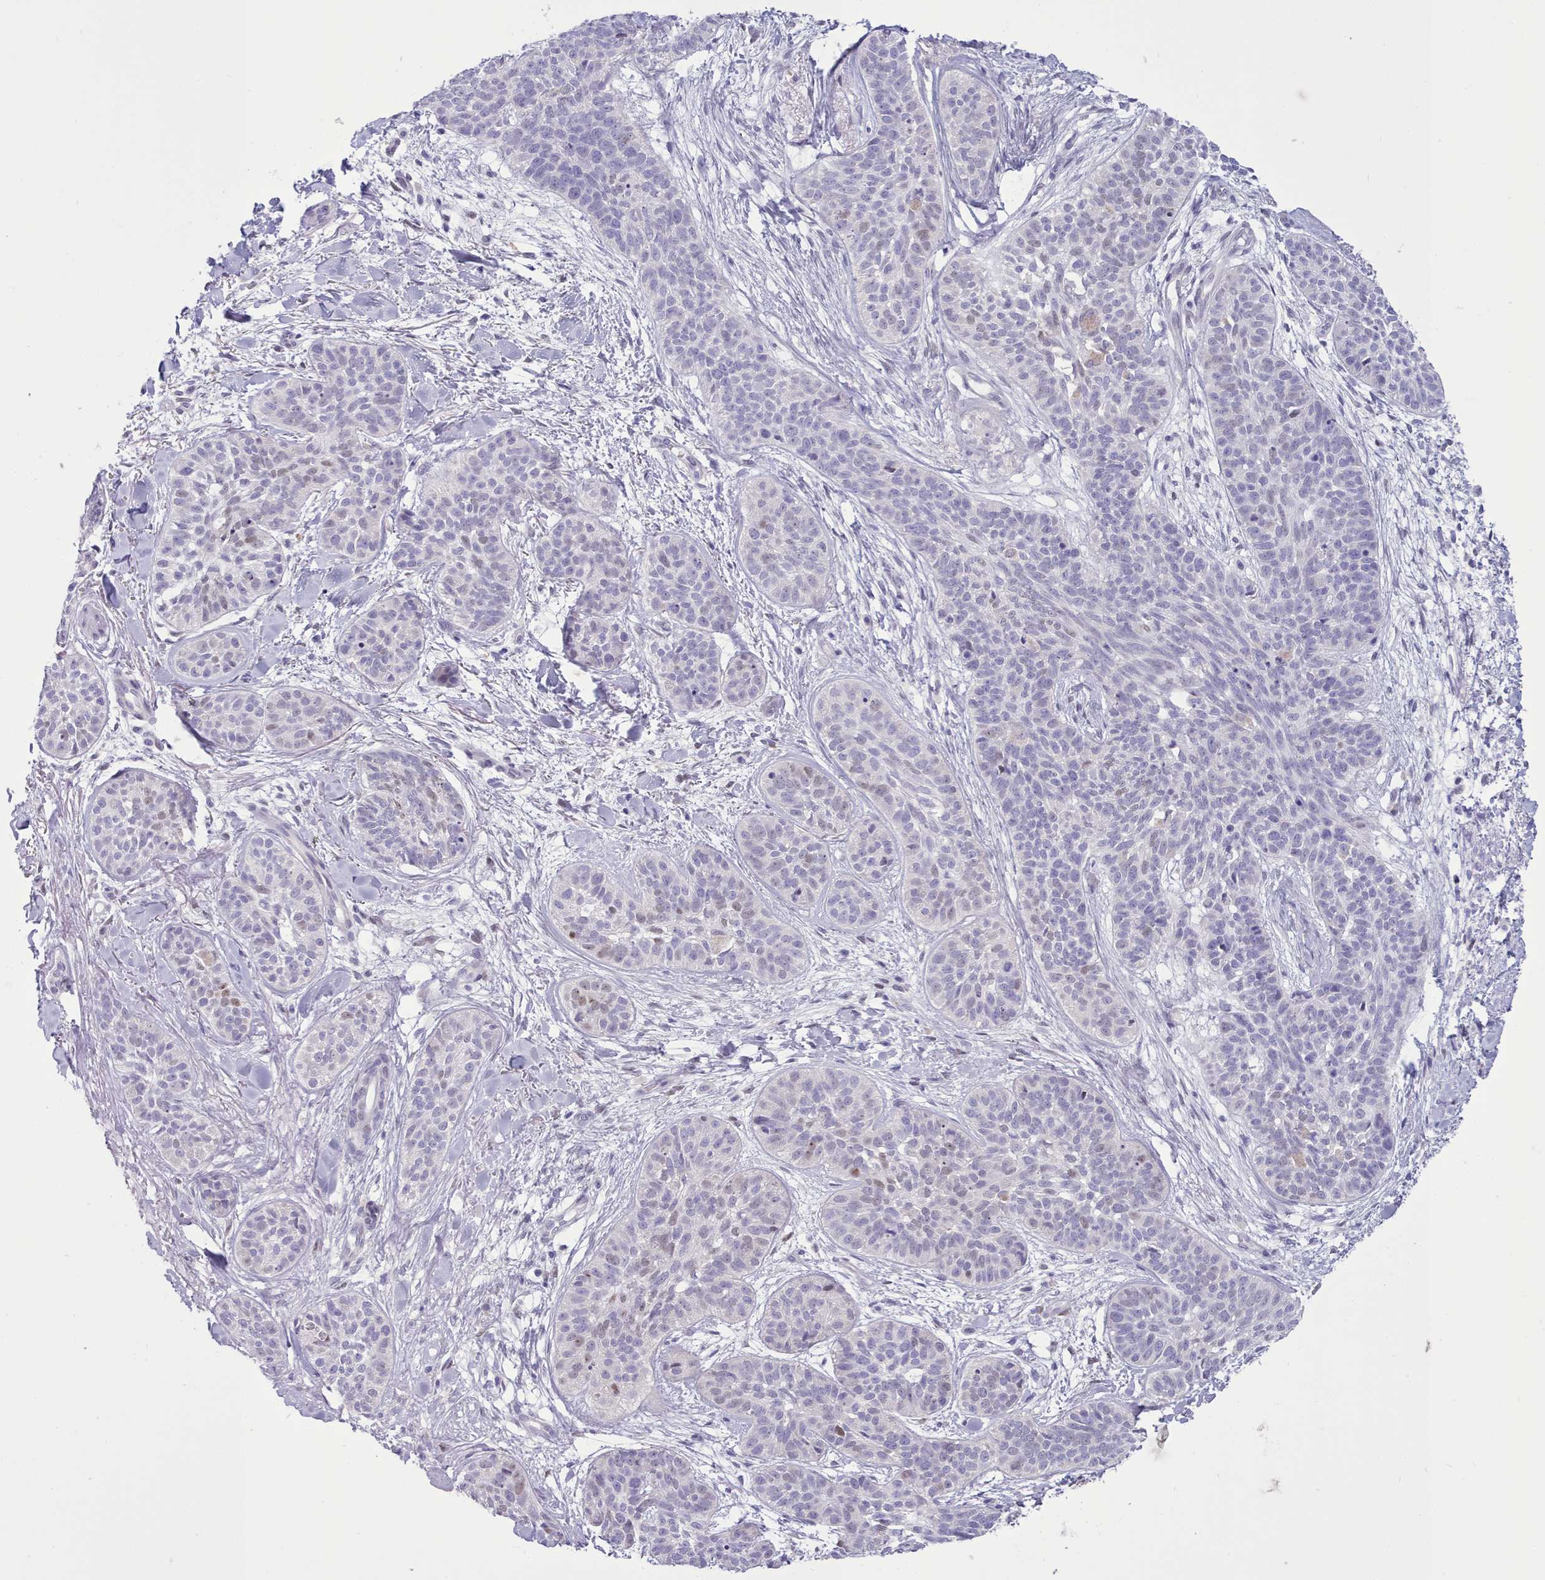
{"staining": {"intensity": "weak", "quantity": "<25%", "location": "nuclear"}, "tissue": "skin cancer", "cell_type": "Tumor cells", "image_type": "cancer", "snomed": [{"axis": "morphology", "description": "Basal cell carcinoma"}, {"axis": "topography", "description": "Skin"}], "caption": "Tumor cells show no significant expression in skin basal cell carcinoma. (DAB (3,3'-diaminobenzidine) immunohistochemistry visualized using brightfield microscopy, high magnification).", "gene": "TMEM253", "patient": {"sex": "male", "age": 52}}